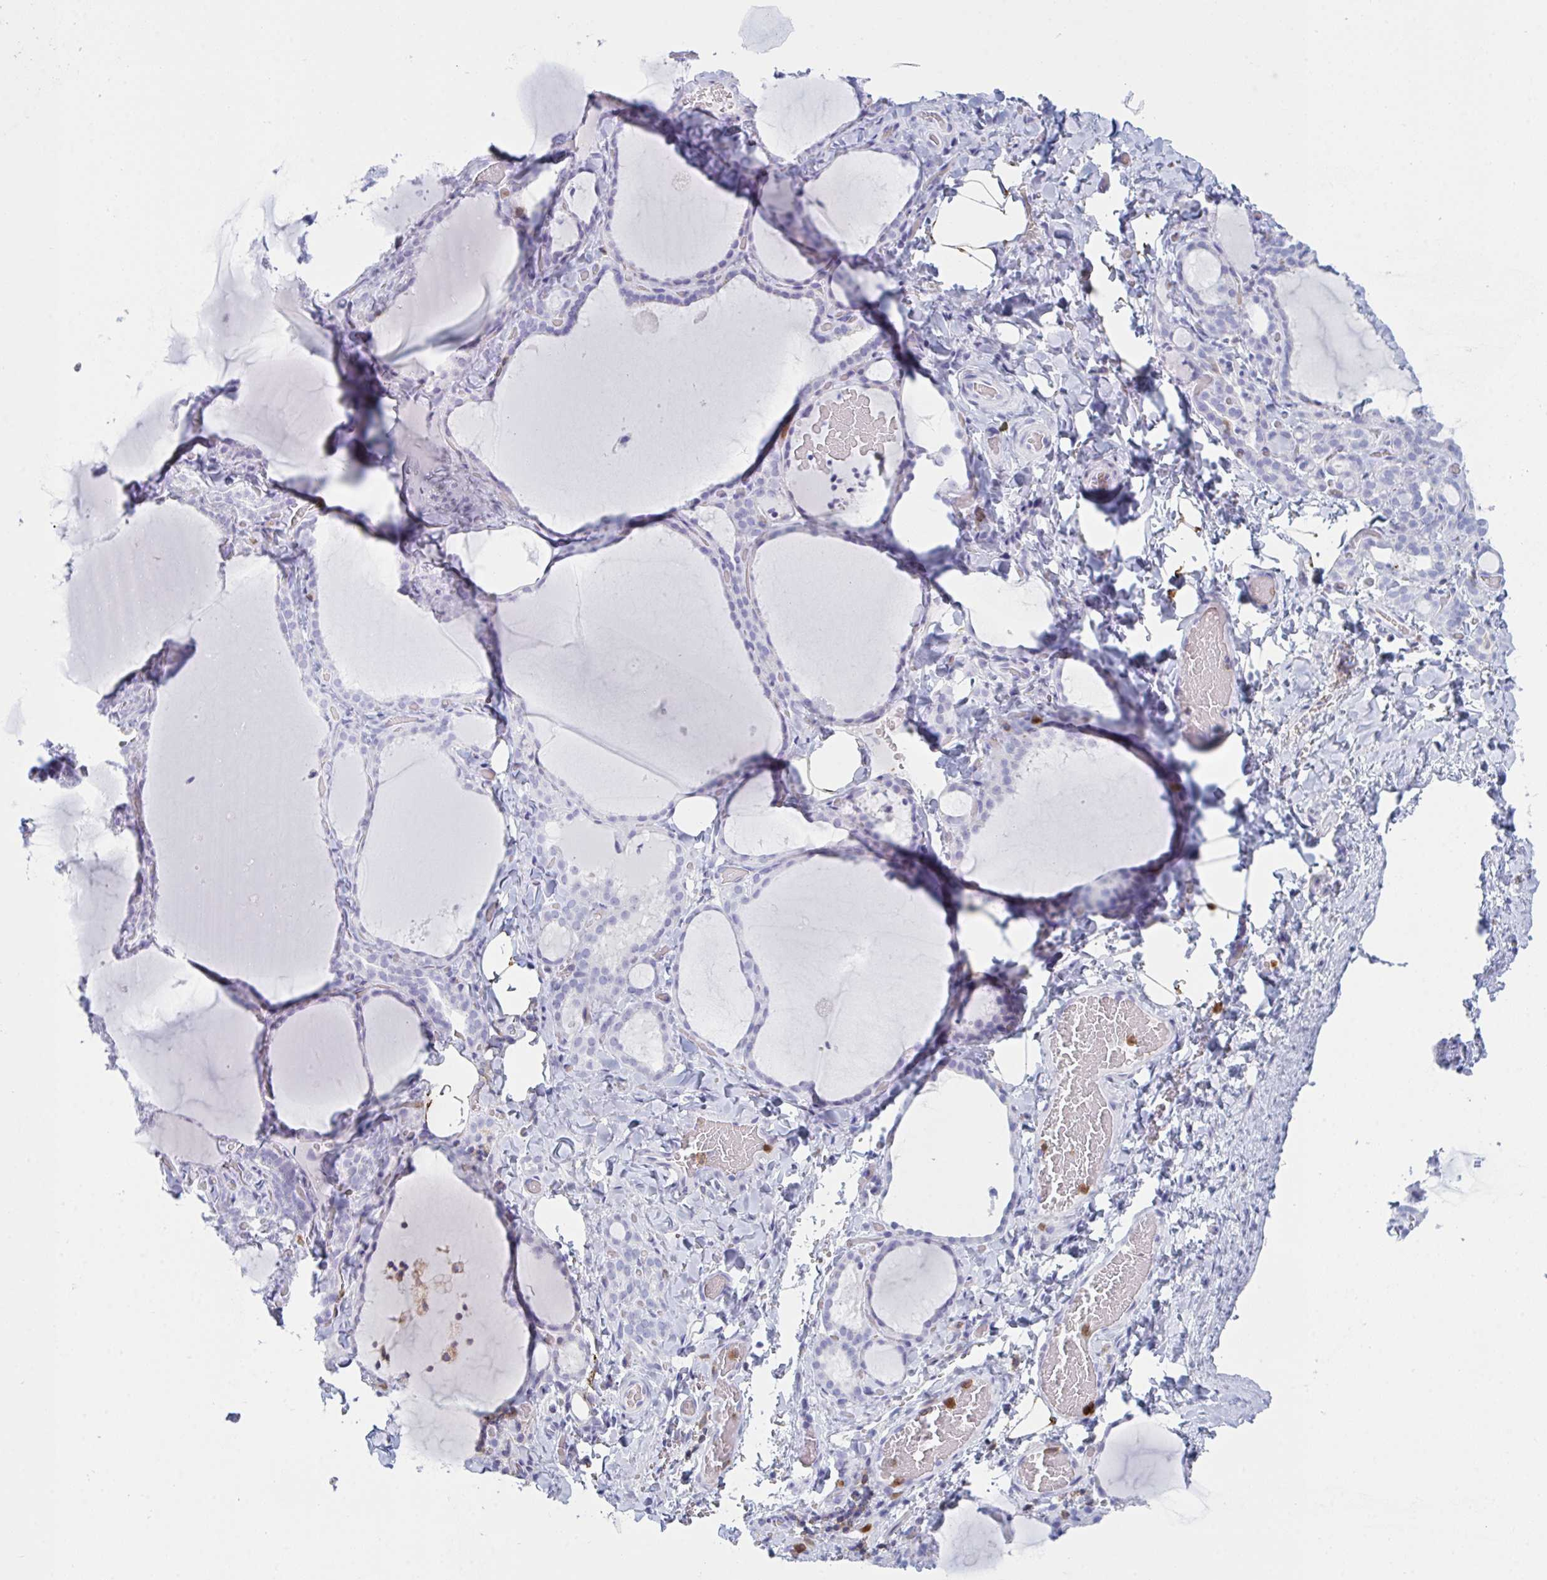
{"staining": {"intensity": "negative", "quantity": "none", "location": "none"}, "tissue": "thyroid gland", "cell_type": "Glandular cells", "image_type": "normal", "snomed": [{"axis": "morphology", "description": "Normal tissue, NOS"}, {"axis": "topography", "description": "Thyroid gland"}], "caption": "Histopathology image shows no significant protein expression in glandular cells of normal thyroid gland.", "gene": "MYO1F", "patient": {"sex": "female", "age": 22}}